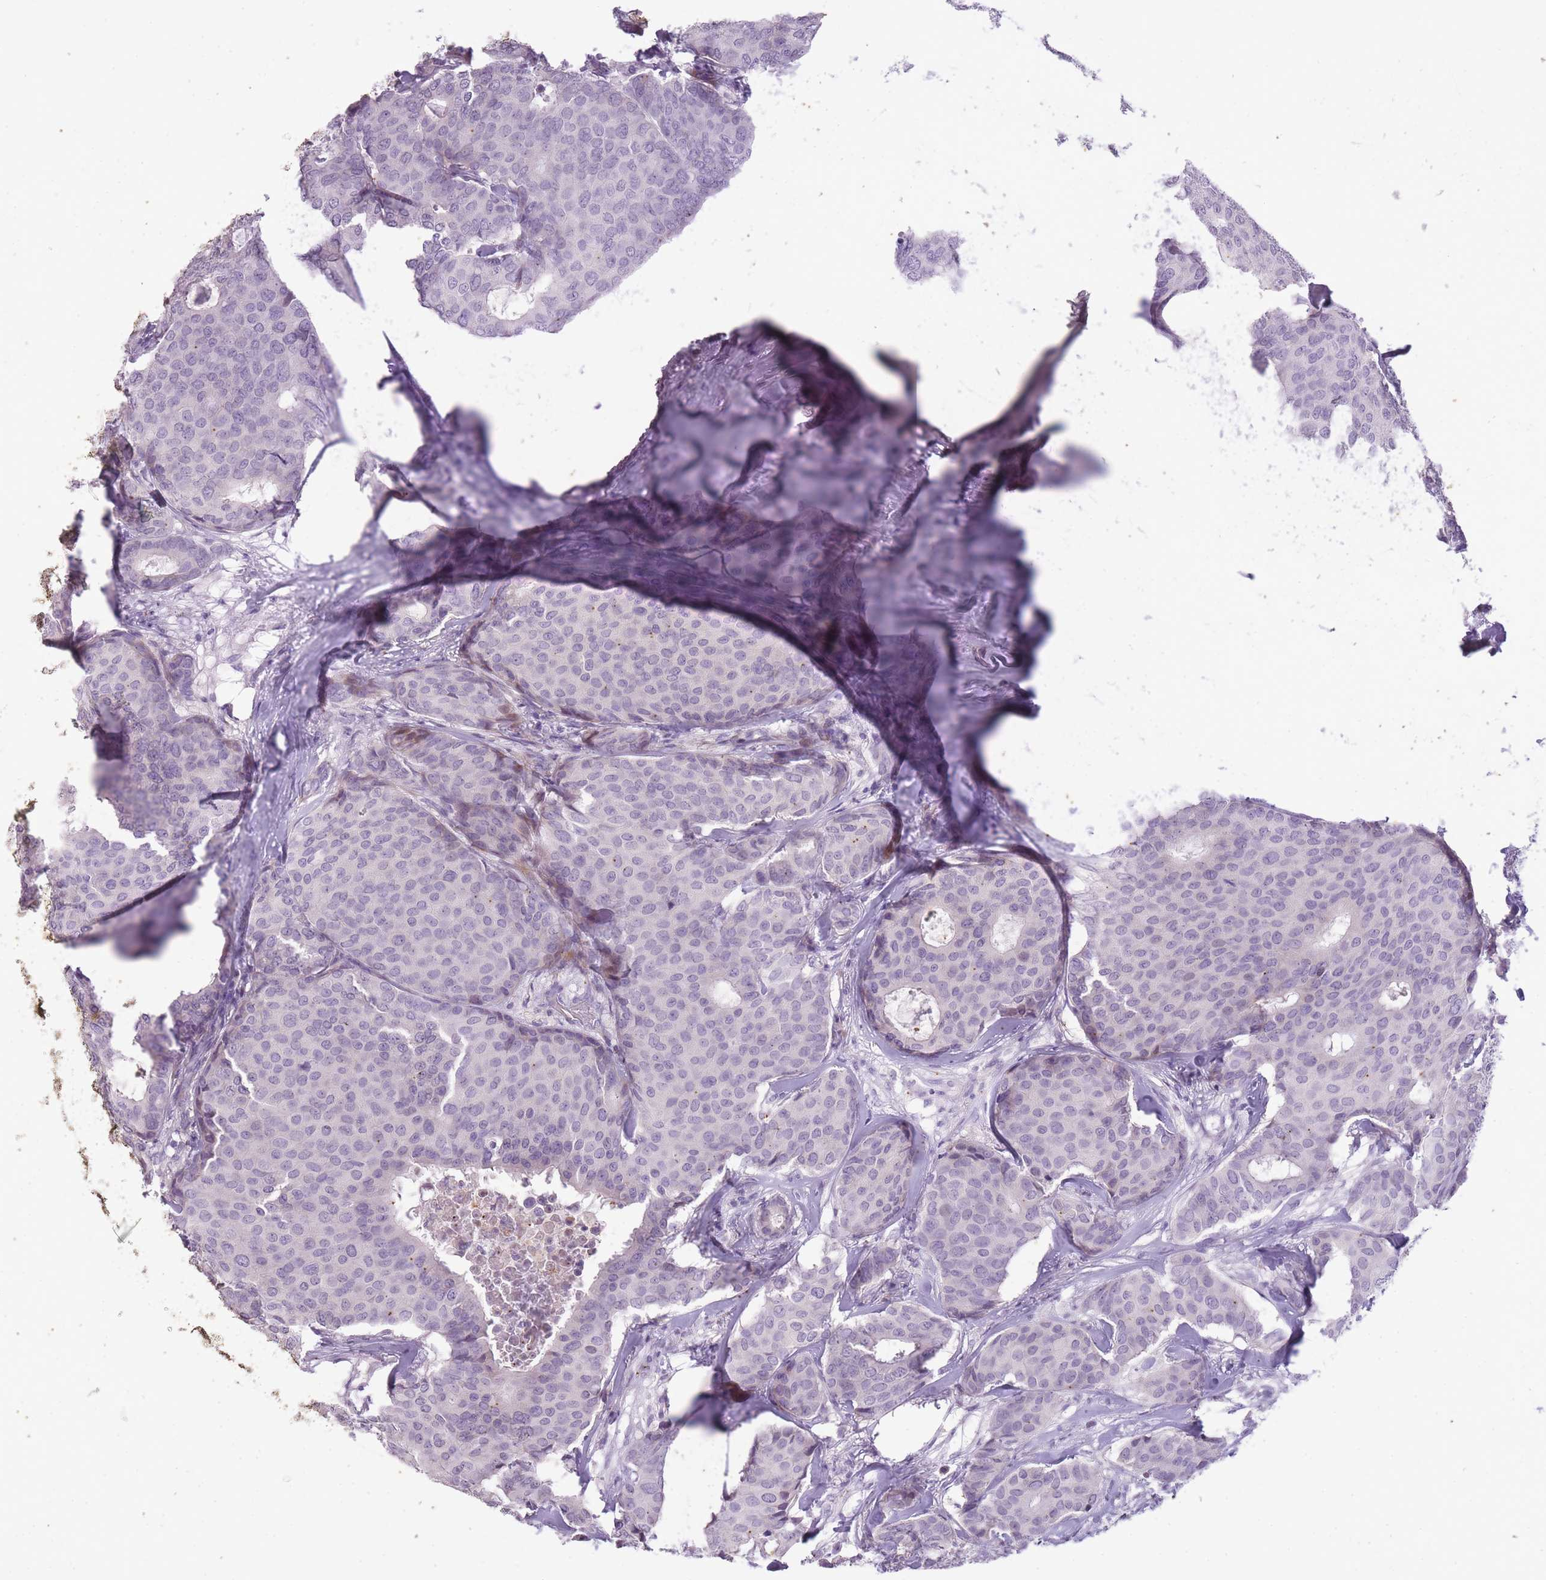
{"staining": {"intensity": "negative", "quantity": "none", "location": "none"}, "tissue": "breast cancer", "cell_type": "Tumor cells", "image_type": "cancer", "snomed": [{"axis": "morphology", "description": "Duct carcinoma"}, {"axis": "topography", "description": "Breast"}], "caption": "Breast infiltrating ductal carcinoma was stained to show a protein in brown. There is no significant expression in tumor cells.", "gene": "CNTNAP3", "patient": {"sex": "female", "age": 75}}